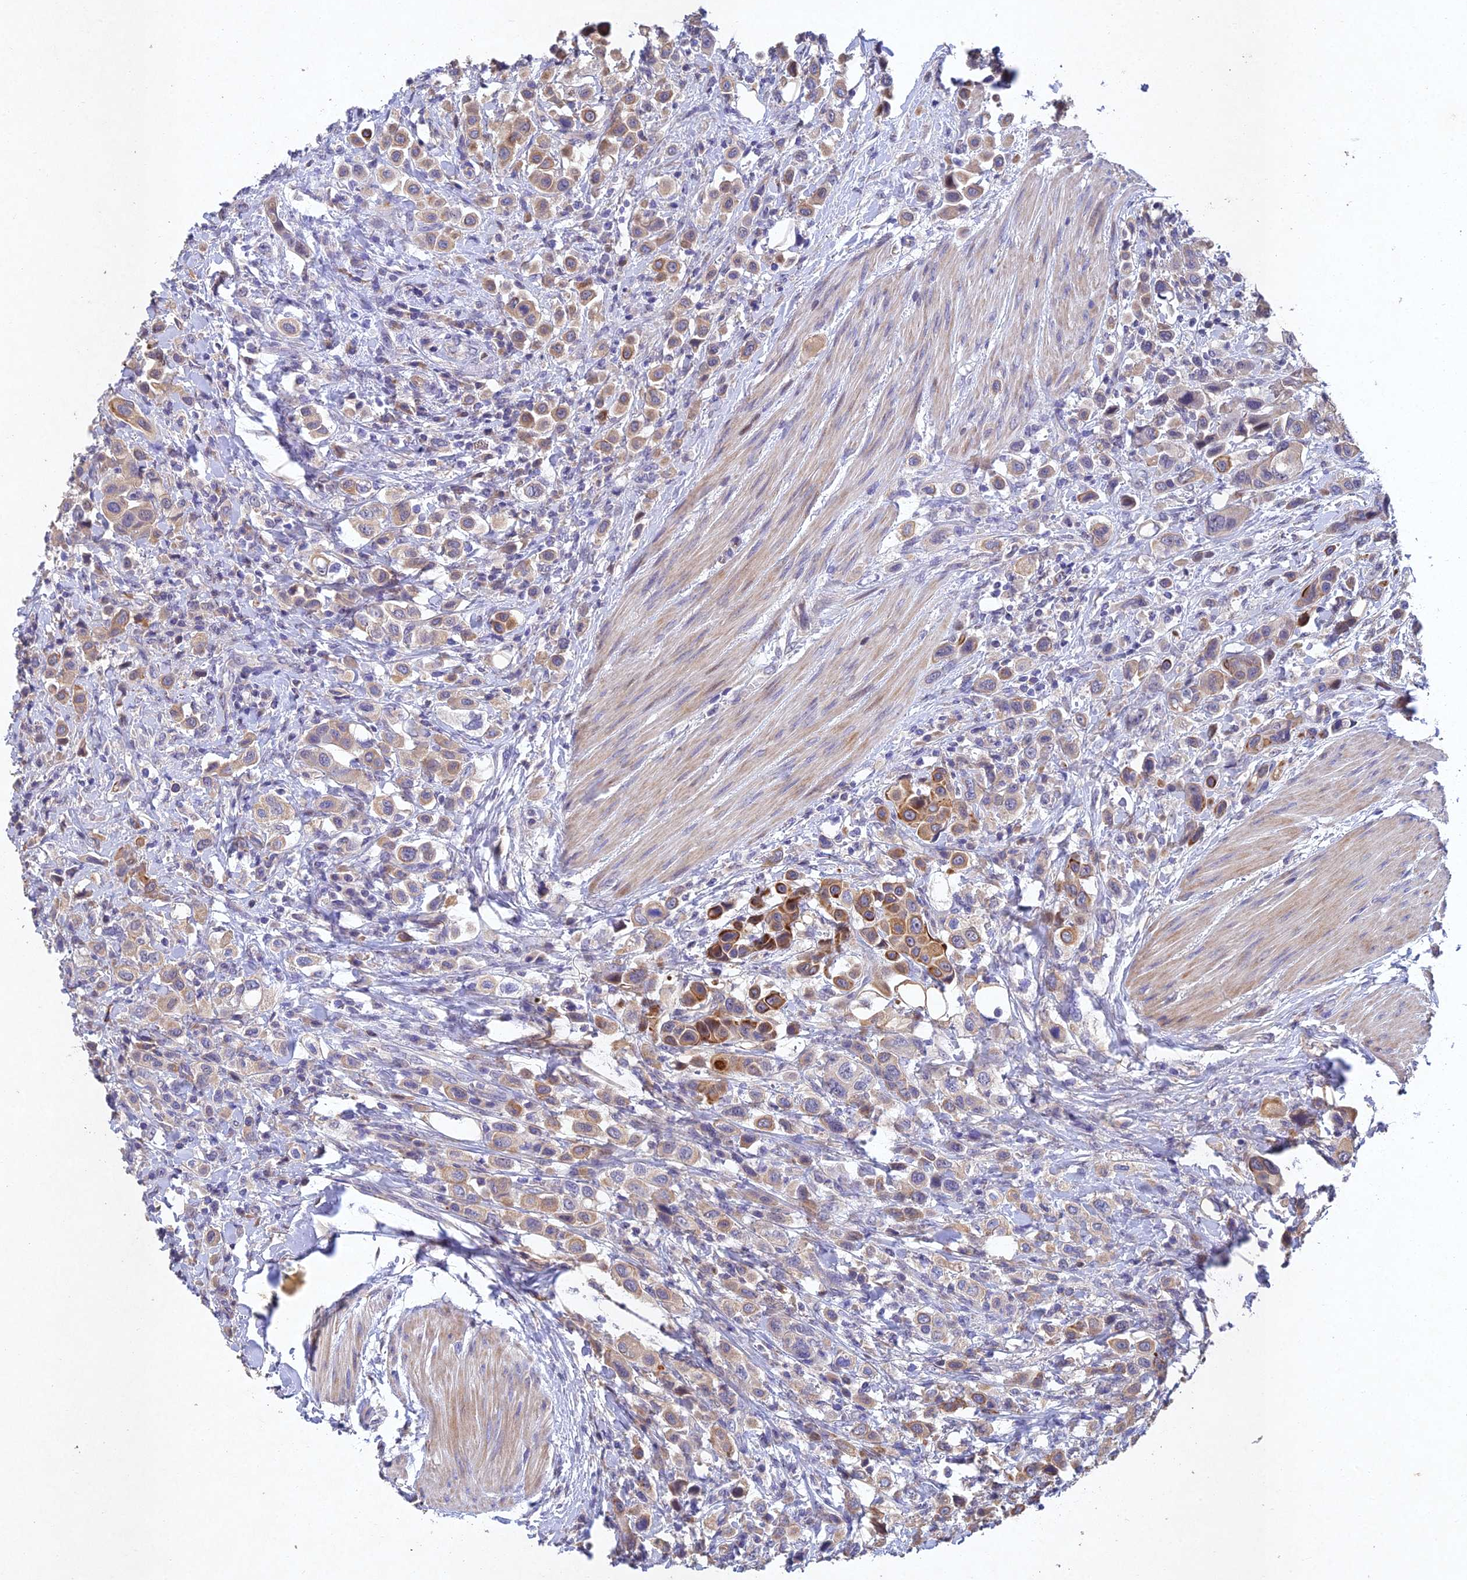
{"staining": {"intensity": "moderate", "quantity": "<25%", "location": "cytoplasmic/membranous"}, "tissue": "urothelial cancer", "cell_type": "Tumor cells", "image_type": "cancer", "snomed": [{"axis": "morphology", "description": "Urothelial carcinoma, High grade"}, {"axis": "topography", "description": "Urinary bladder"}], "caption": "Immunohistochemical staining of human urothelial cancer reveals moderate cytoplasmic/membranous protein staining in approximately <25% of tumor cells. The protein of interest is stained brown, and the nuclei are stained in blue (DAB IHC with brightfield microscopy, high magnification).", "gene": "NSMCE1", "patient": {"sex": "male", "age": 50}}